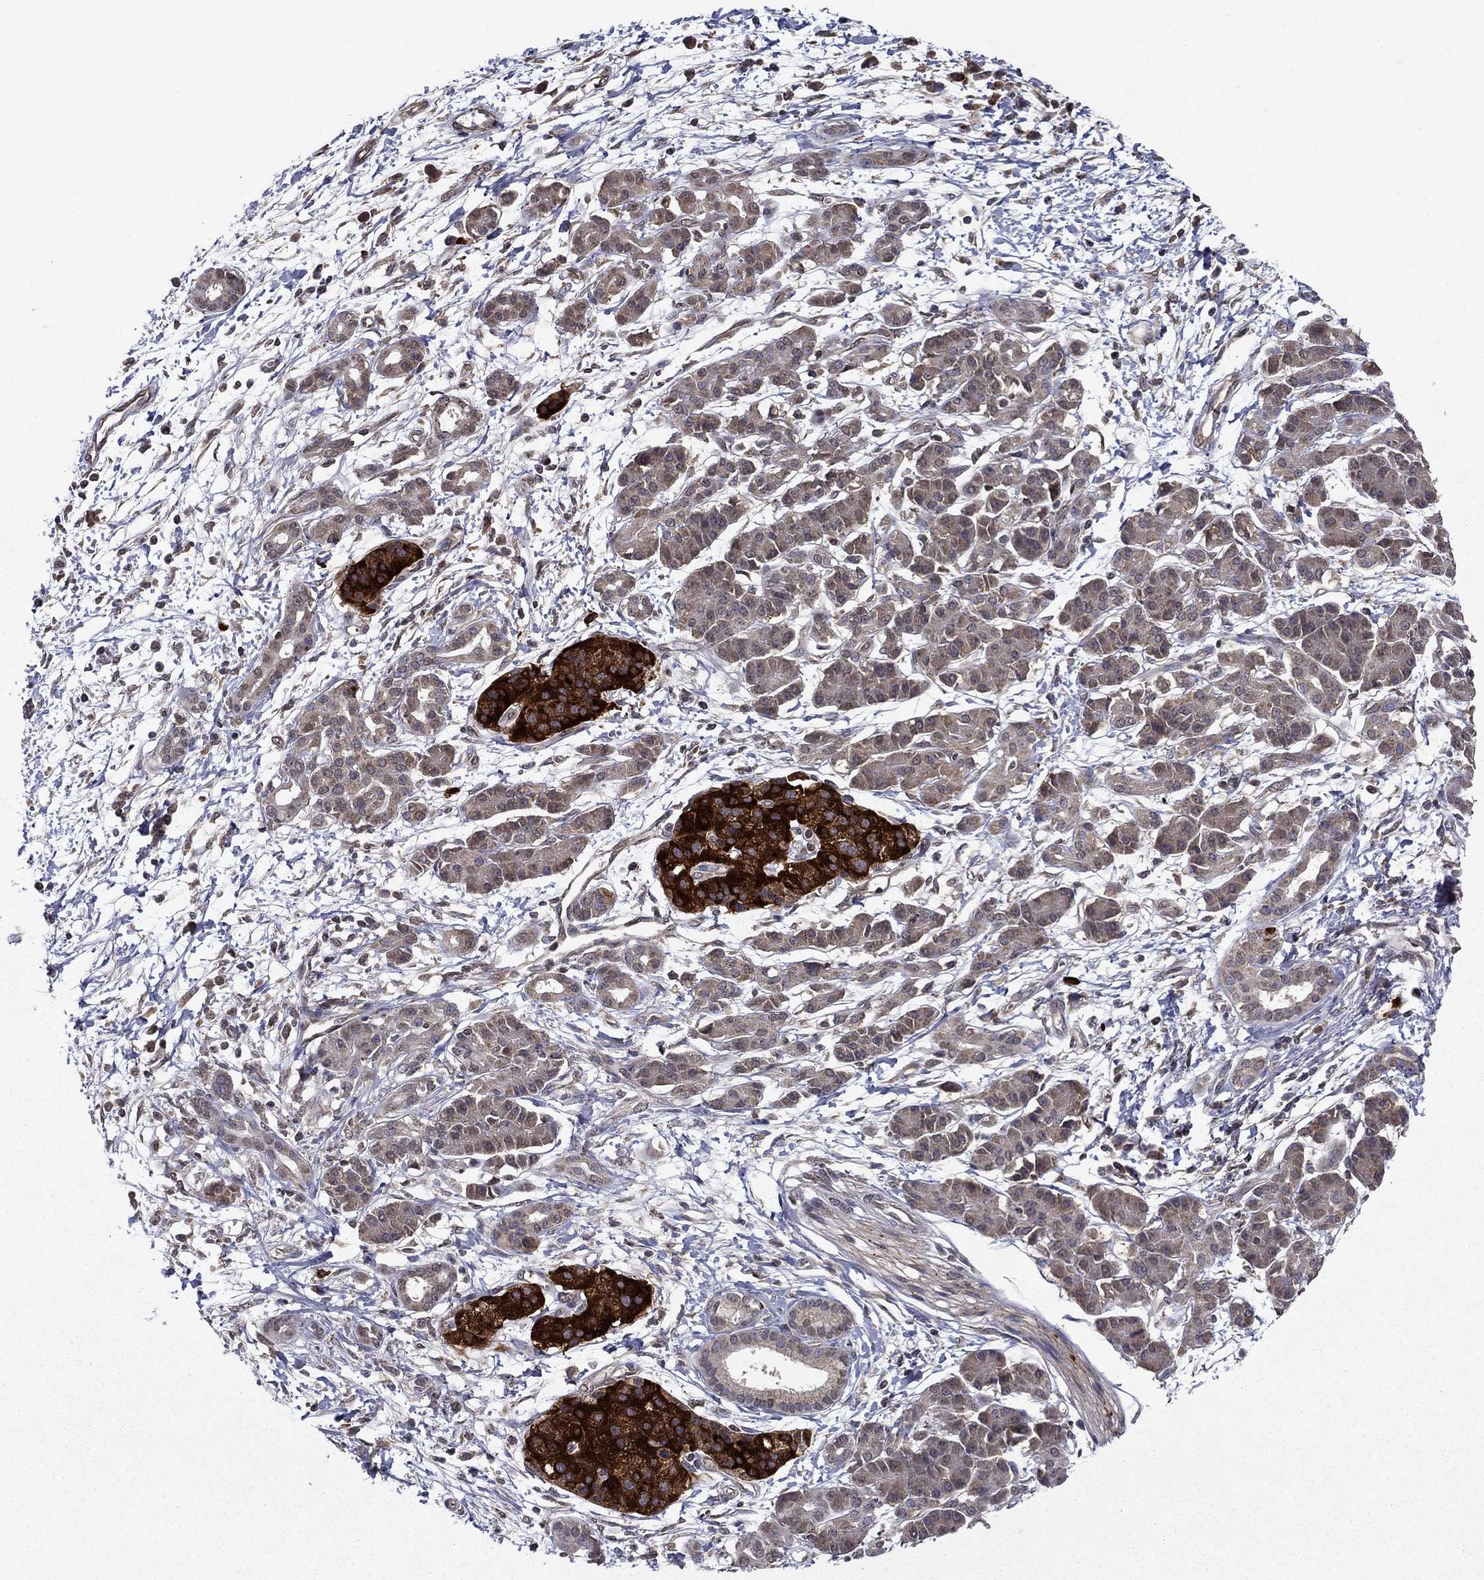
{"staining": {"intensity": "negative", "quantity": "none", "location": "none"}, "tissue": "pancreatic cancer", "cell_type": "Tumor cells", "image_type": "cancer", "snomed": [{"axis": "morphology", "description": "Adenocarcinoma, NOS"}, {"axis": "topography", "description": "Pancreas"}], "caption": "IHC of human adenocarcinoma (pancreatic) displays no staining in tumor cells.", "gene": "SLC2A13", "patient": {"sex": "male", "age": 72}}